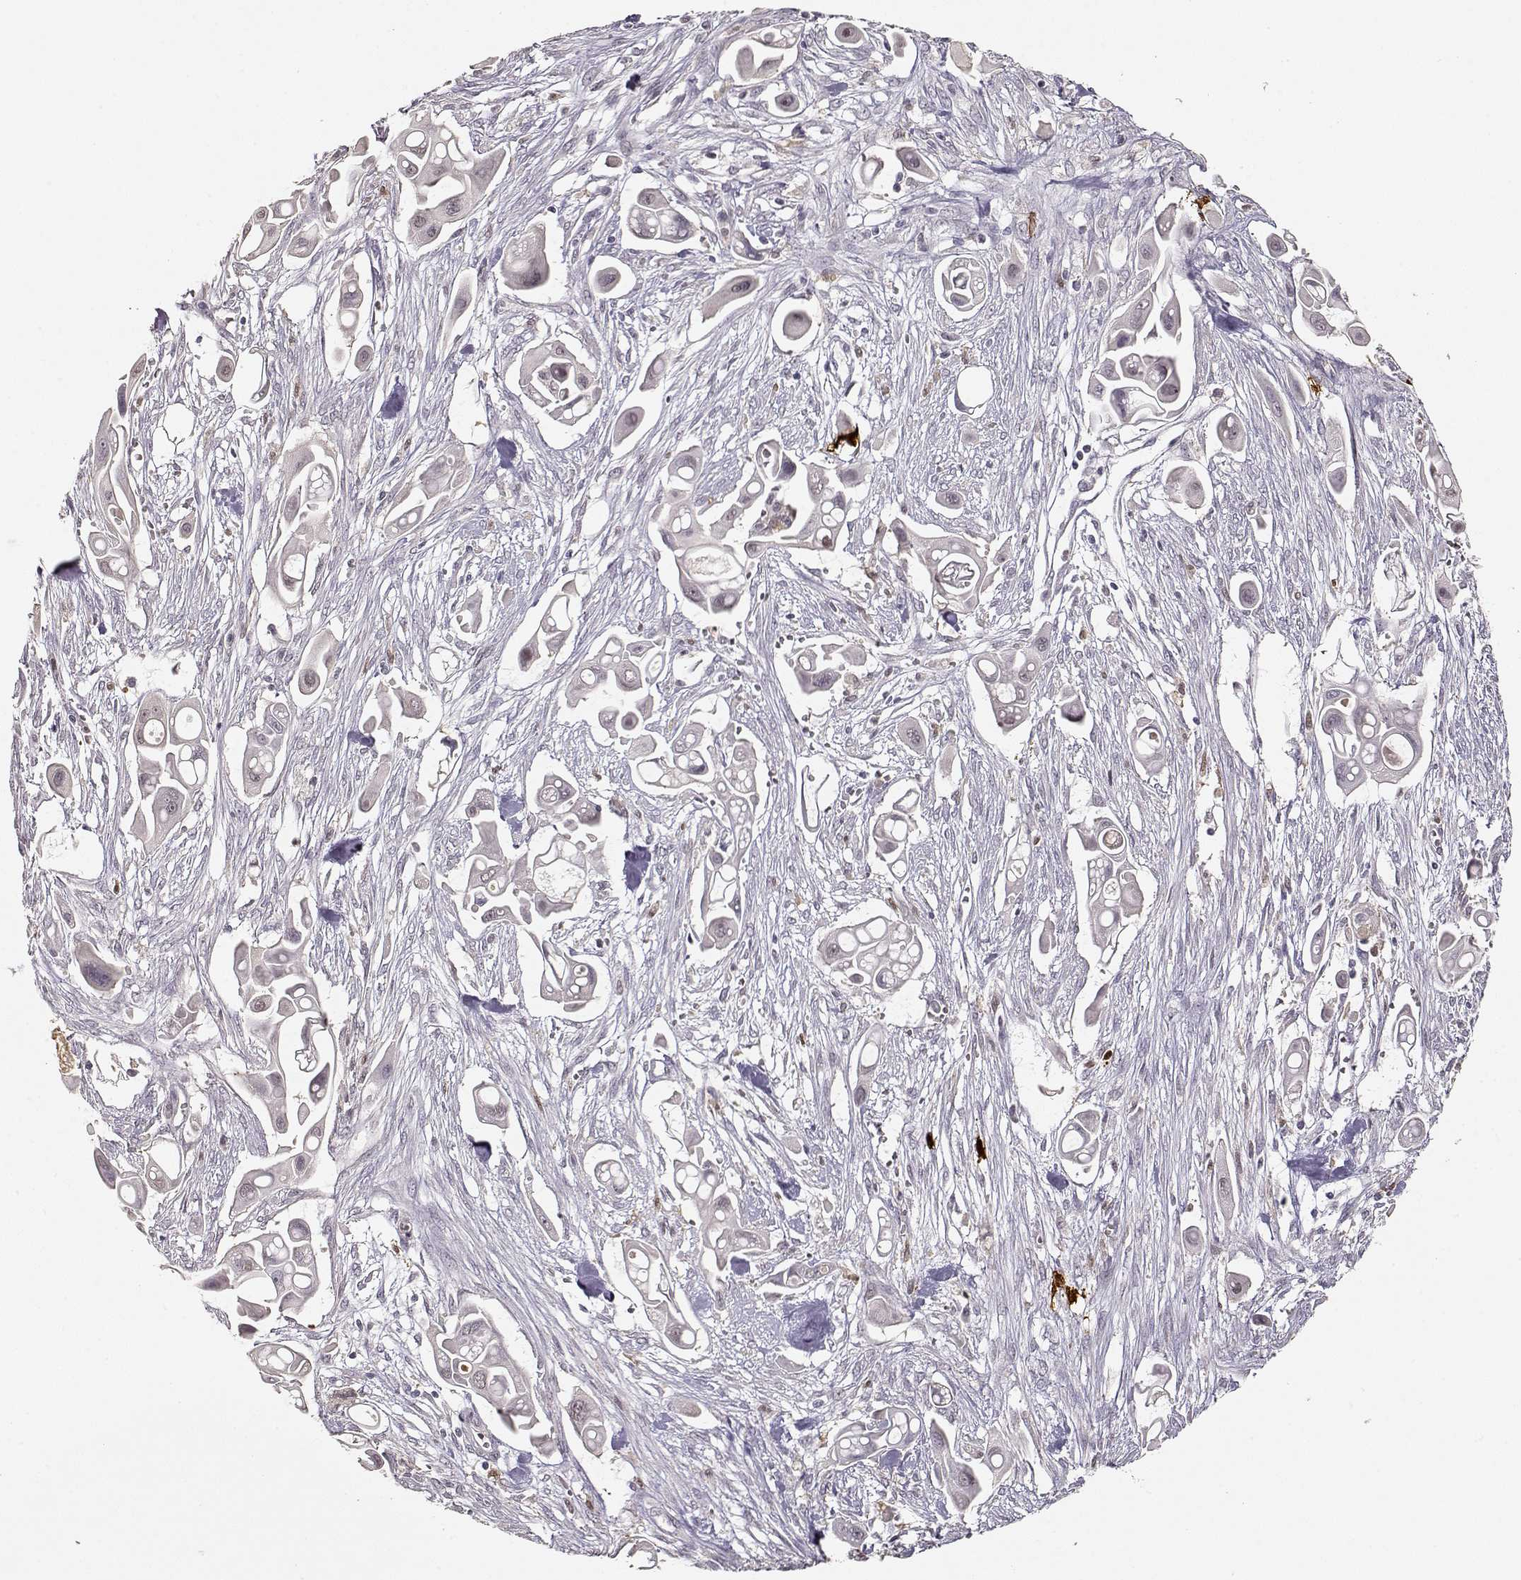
{"staining": {"intensity": "negative", "quantity": "none", "location": "none"}, "tissue": "pancreatic cancer", "cell_type": "Tumor cells", "image_type": "cancer", "snomed": [{"axis": "morphology", "description": "Adenocarcinoma, NOS"}, {"axis": "topography", "description": "Pancreas"}], "caption": "Immunohistochemistry of human pancreatic adenocarcinoma reveals no expression in tumor cells.", "gene": "S100B", "patient": {"sex": "male", "age": 50}}